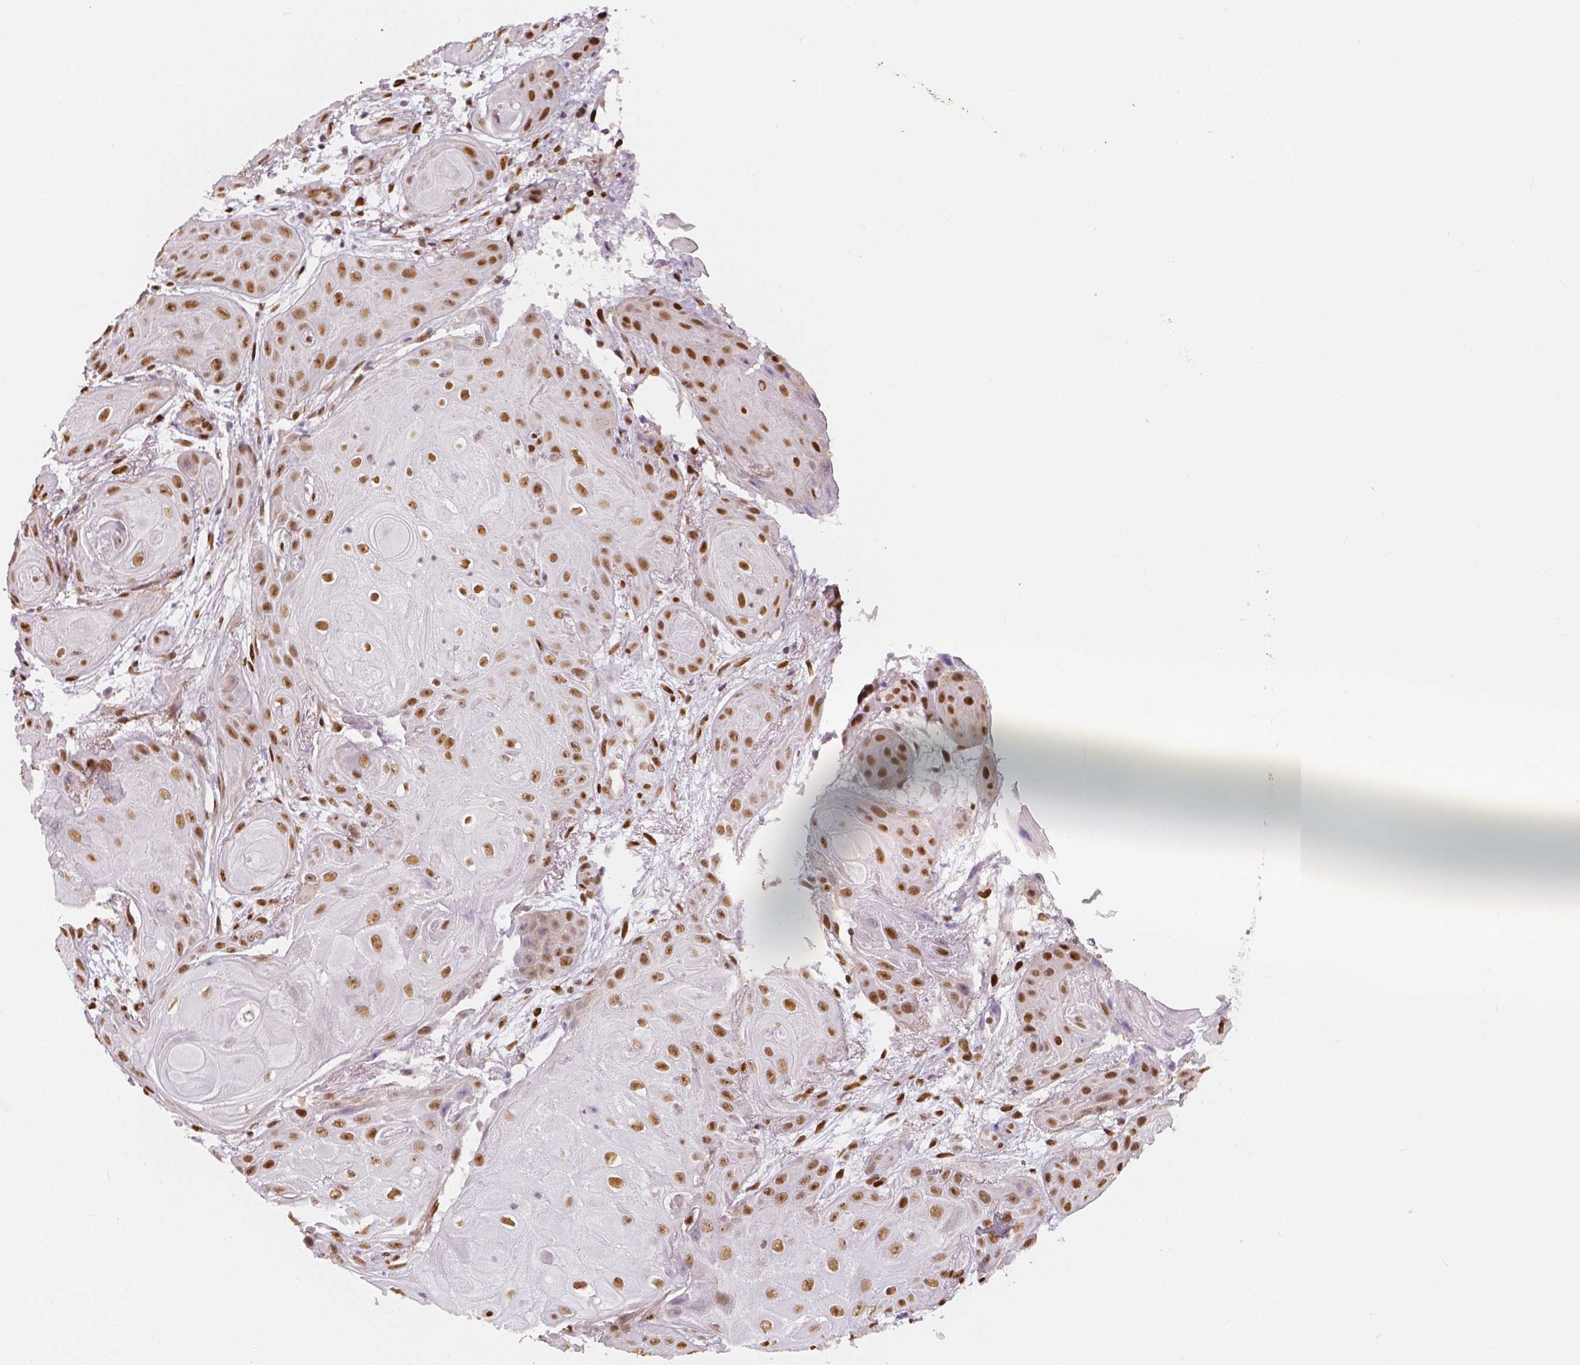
{"staining": {"intensity": "moderate", "quantity": ">75%", "location": "nuclear"}, "tissue": "skin cancer", "cell_type": "Tumor cells", "image_type": "cancer", "snomed": [{"axis": "morphology", "description": "Squamous cell carcinoma, NOS"}, {"axis": "topography", "description": "Skin"}], "caption": "A photomicrograph showing moderate nuclear expression in approximately >75% of tumor cells in skin squamous cell carcinoma, as visualized by brown immunohistochemical staining.", "gene": "NUCKS1", "patient": {"sex": "male", "age": 62}}